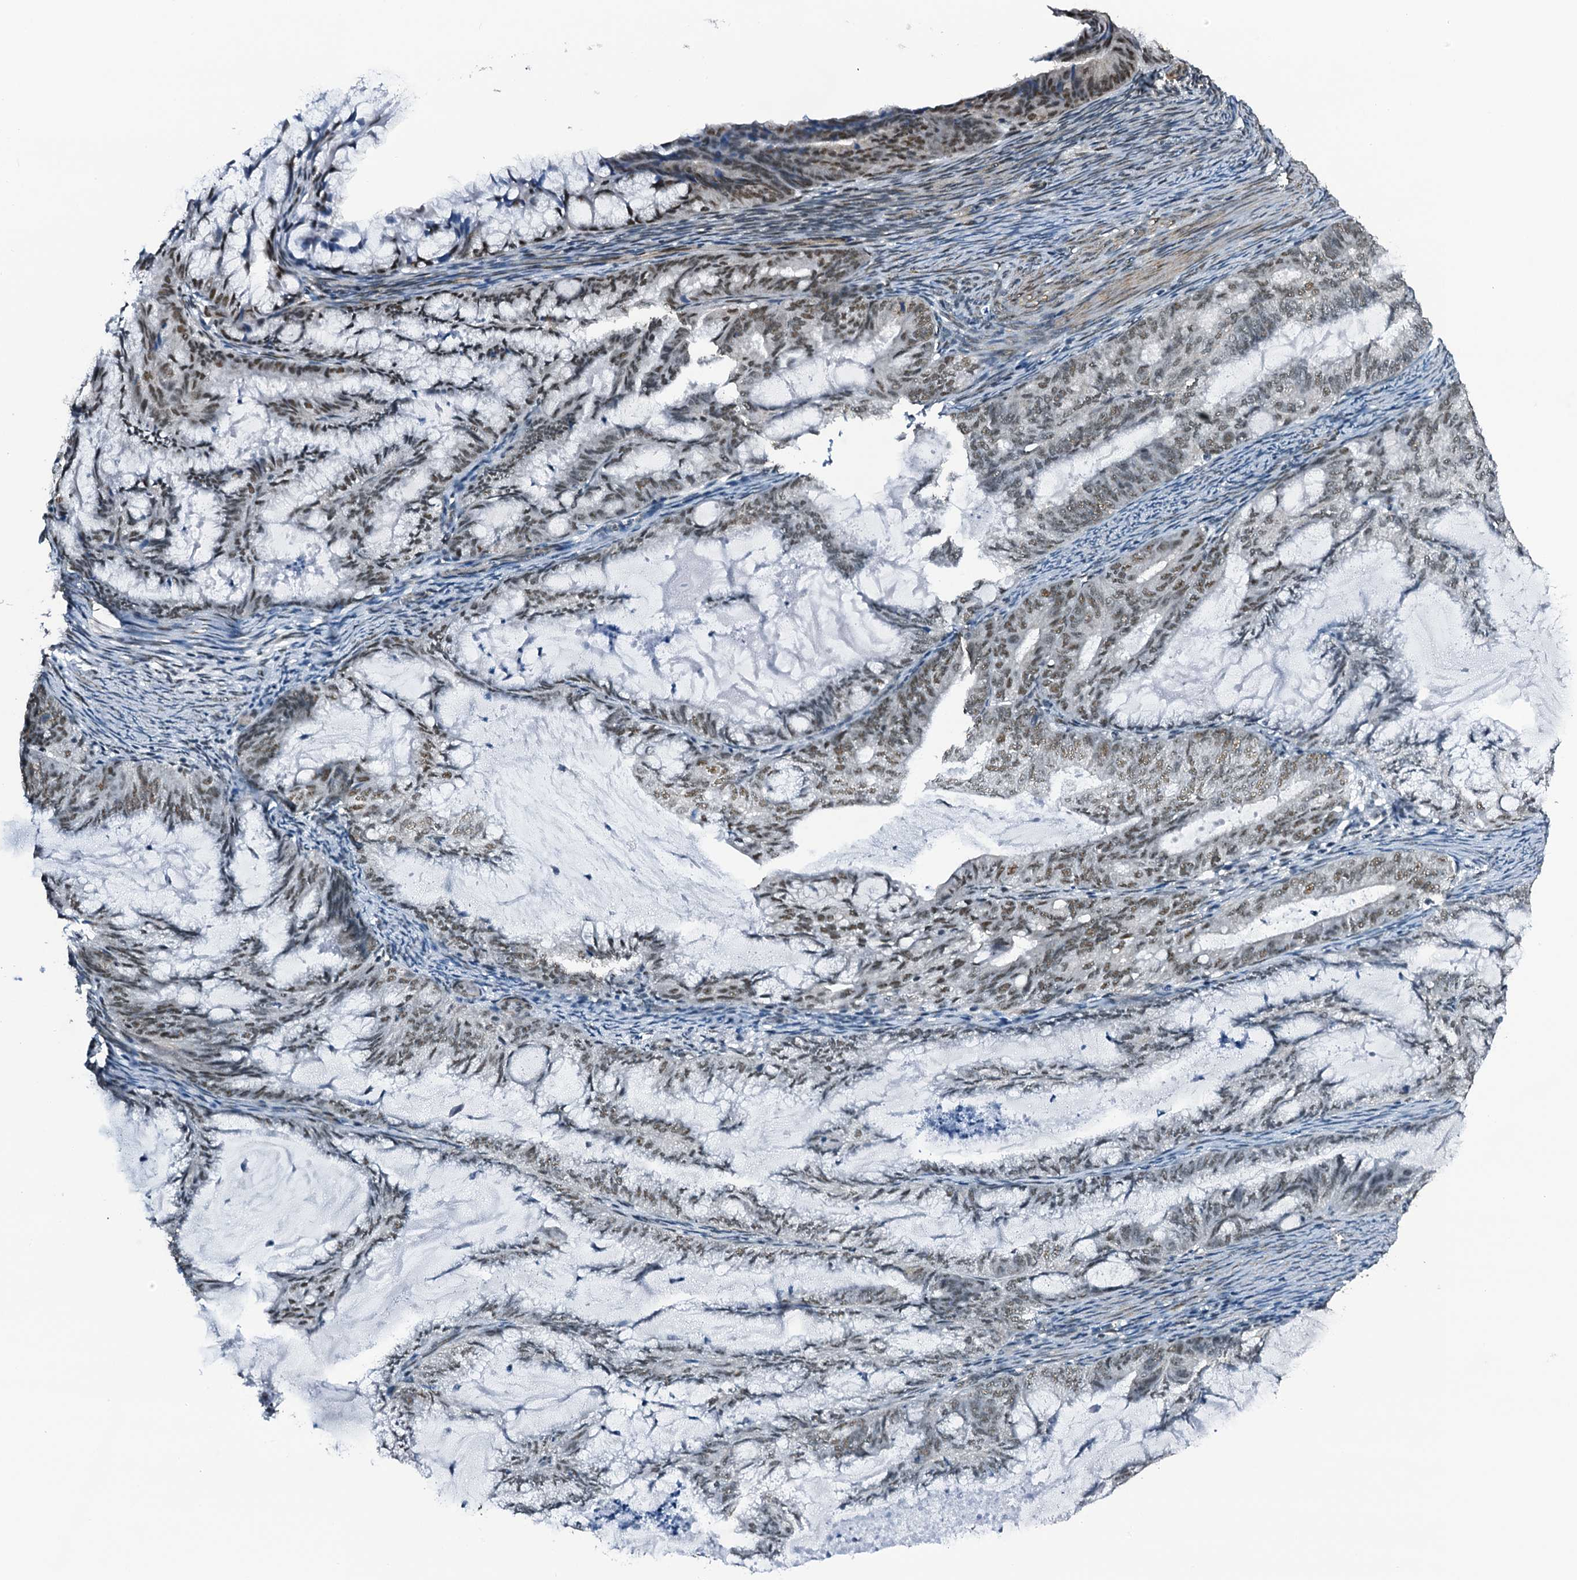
{"staining": {"intensity": "moderate", "quantity": "25%-75%", "location": "nuclear"}, "tissue": "endometrial cancer", "cell_type": "Tumor cells", "image_type": "cancer", "snomed": [{"axis": "morphology", "description": "Adenocarcinoma, NOS"}, {"axis": "topography", "description": "Endometrium"}], "caption": "A high-resolution image shows immunohistochemistry (IHC) staining of endometrial cancer (adenocarcinoma), which shows moderate nuclear positivity in approximately 25%-75% of tumor cells.", "gene": "CWC15", "patient": {"sex": "female", "age": 86}}